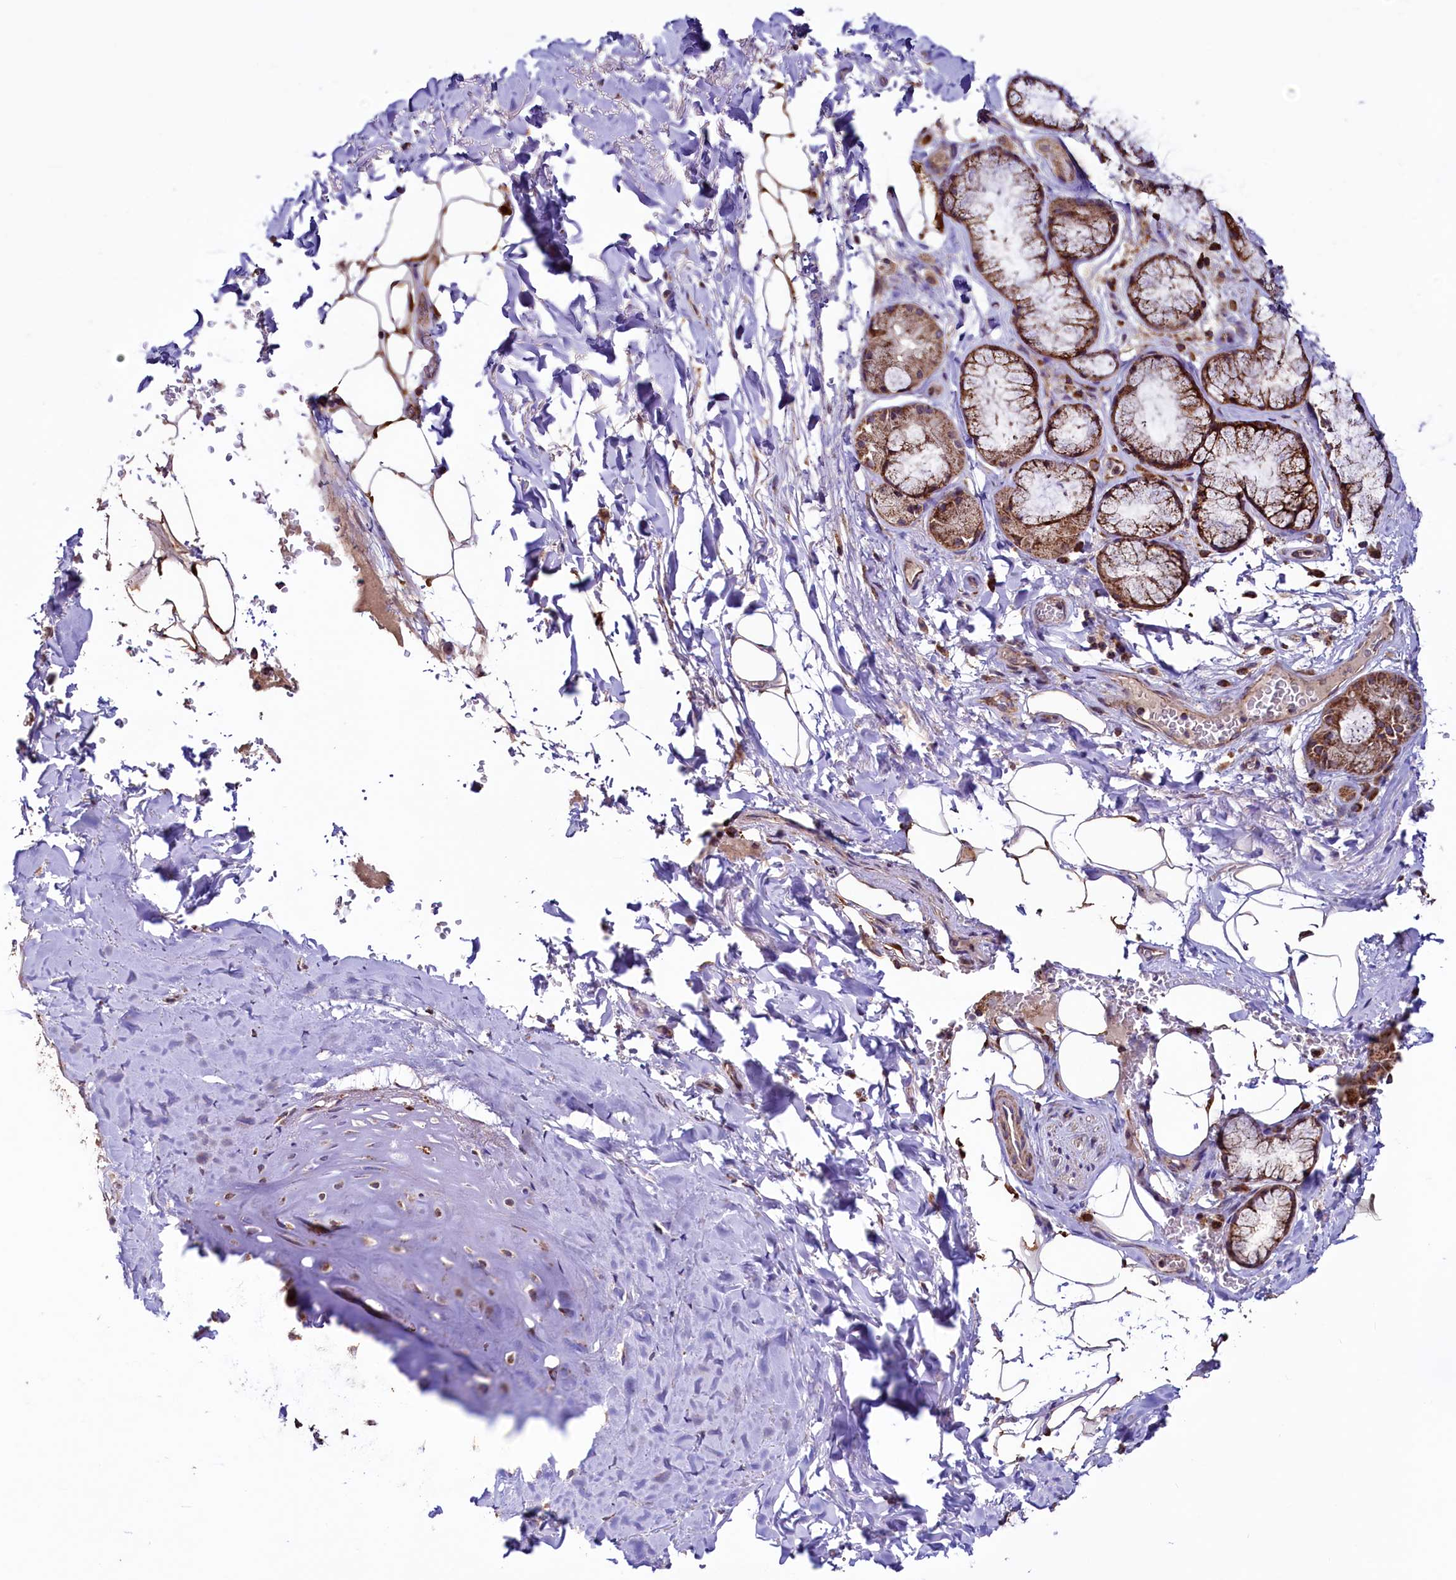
{"staining": {"intensity": "moderate", "quantity": ">75%", "location": "cytoplasmic/membranous,nuclear"}, "tissue": "adipose tissue", "cell_type": "Adipocytes", "image_type": "normal", "snomed": [{"axis": "morphology", "description": "Normal tissue, NOS"}, {"axis": "topography", "description": "Cartilage tissue"}], "caption": "A photomicrograph showing moderate cytoplasmic/membranous,nuclear positivity in about >75% of adipocytes in normal adipose tissue, as visualized by brown immunohistochemical staining.", "gene": "STARD5", "patient": {"sex": "female", "age": 63}}